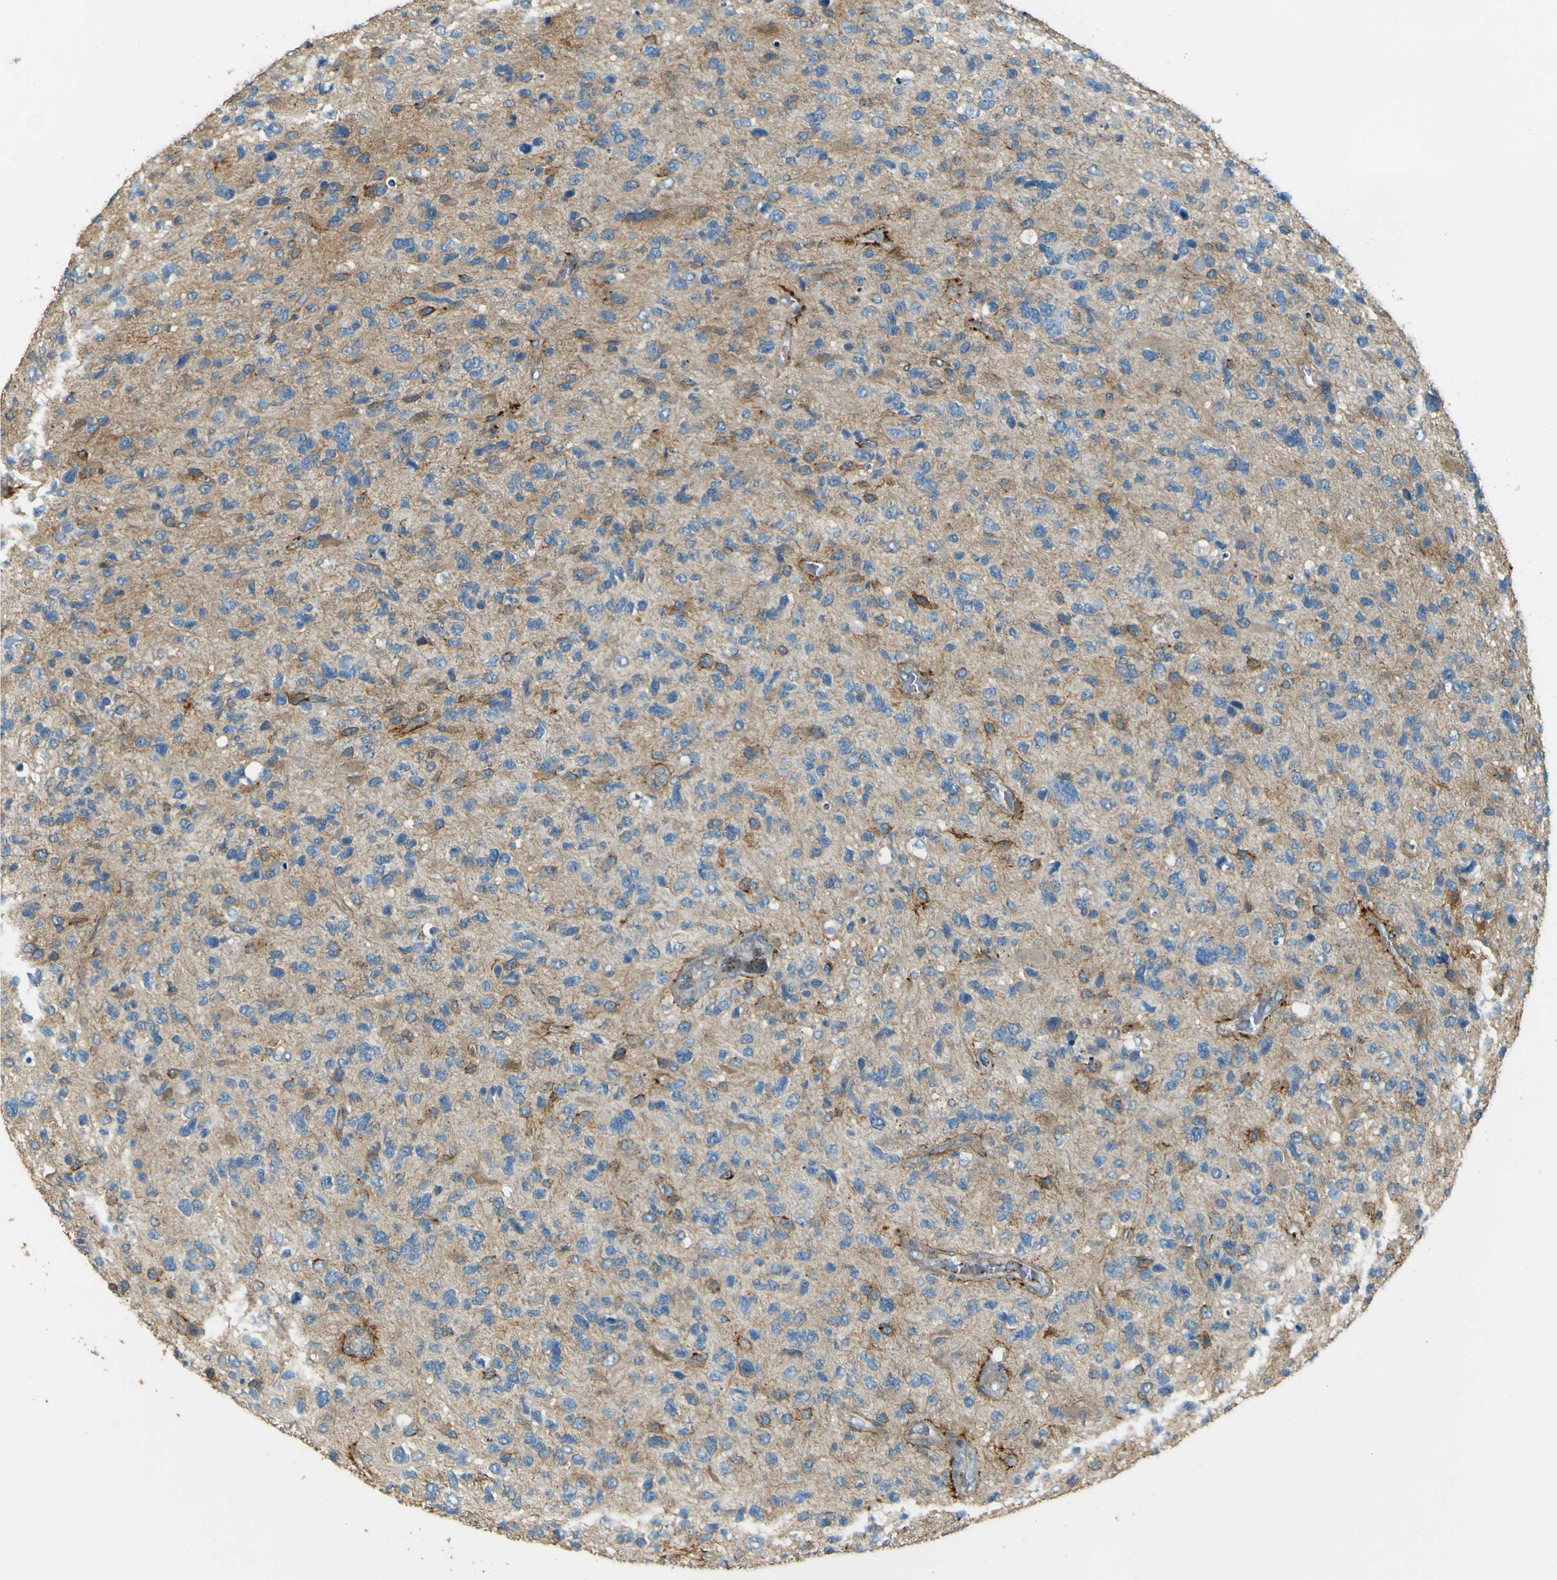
{"staining": {"intensity": "moderate", "quantity": "25%-75%", "location": "cytoplasmic/membranous"}, "tissue": "glioma", "cell_type": "Tumor cells", "image_type": "cancer", "snomed": [{"axis": "morphology", "description": "Glioma, malignant, High grade"}, {"axis": "topography", "description": "Brain"}], "caption": "About 25%-75% of tumor cells in glioma show moderate cytoplasmic/membranous protein expression as visualized by brown immunohistochemical staining.", "gene": "NEXN", "patient": {"sex": "female", "age": 58}}